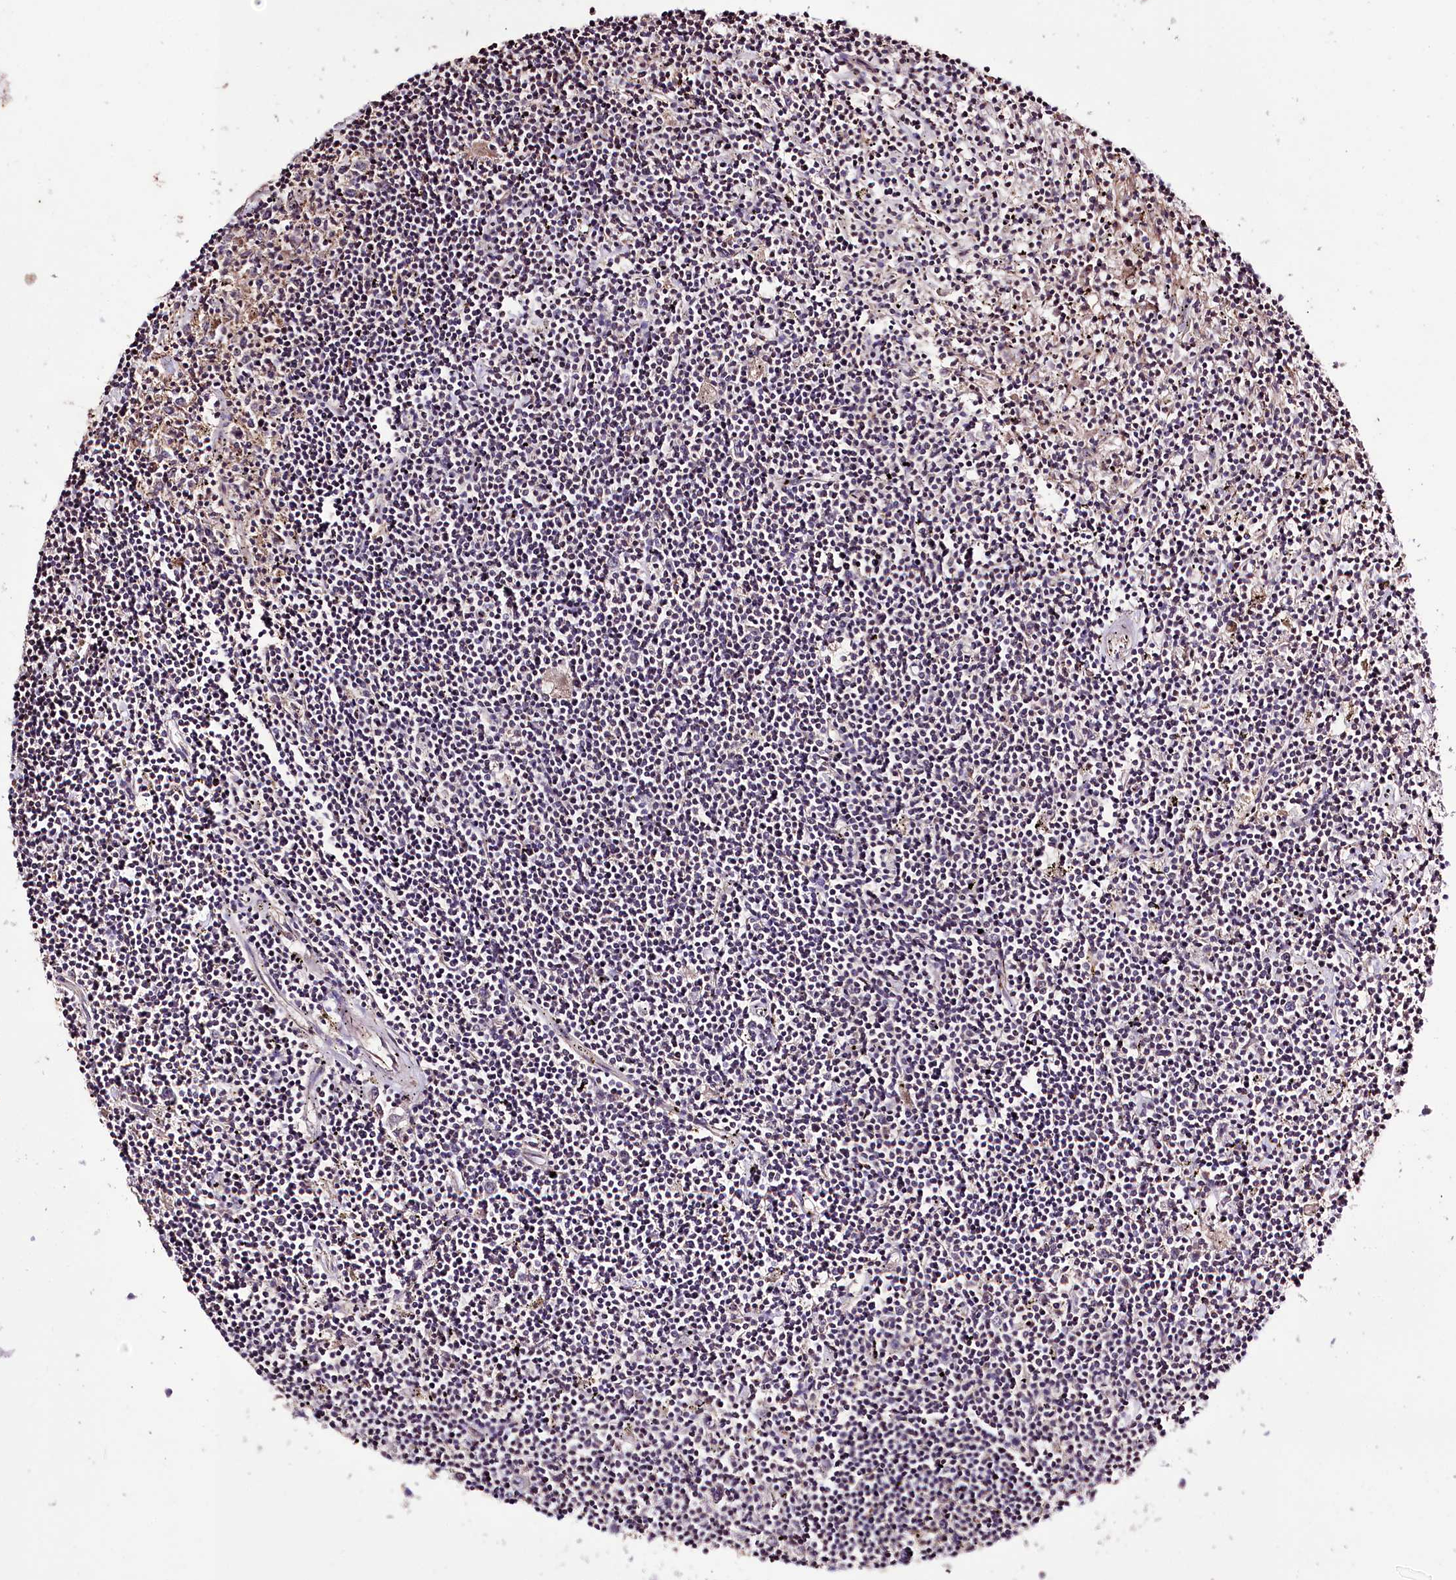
{"staining": {"intensity": "negative", "quantity": "none", "location": "none"}, "tissue": "lymphoma", "cell_type": "Tumor cells", "image_type": "cancer", "snomed": [{"axis": "morphology", "description": "Malignant lymphoma, non-Hodgkin's type, Low grade"}, {"axis": "topography", "description": "Spleen"}], "caption": "Malignant lymphoma, non-Hodgkin's type (low-grade) was stained to show a protein in brown. There is no significant expression in tumor cells. The staining is performed using DAB brown chromogen with nuclei counter-stained in using hematoxylin.", "gene": "WWC1", "patient": {"sex": "male", "age": 76}}